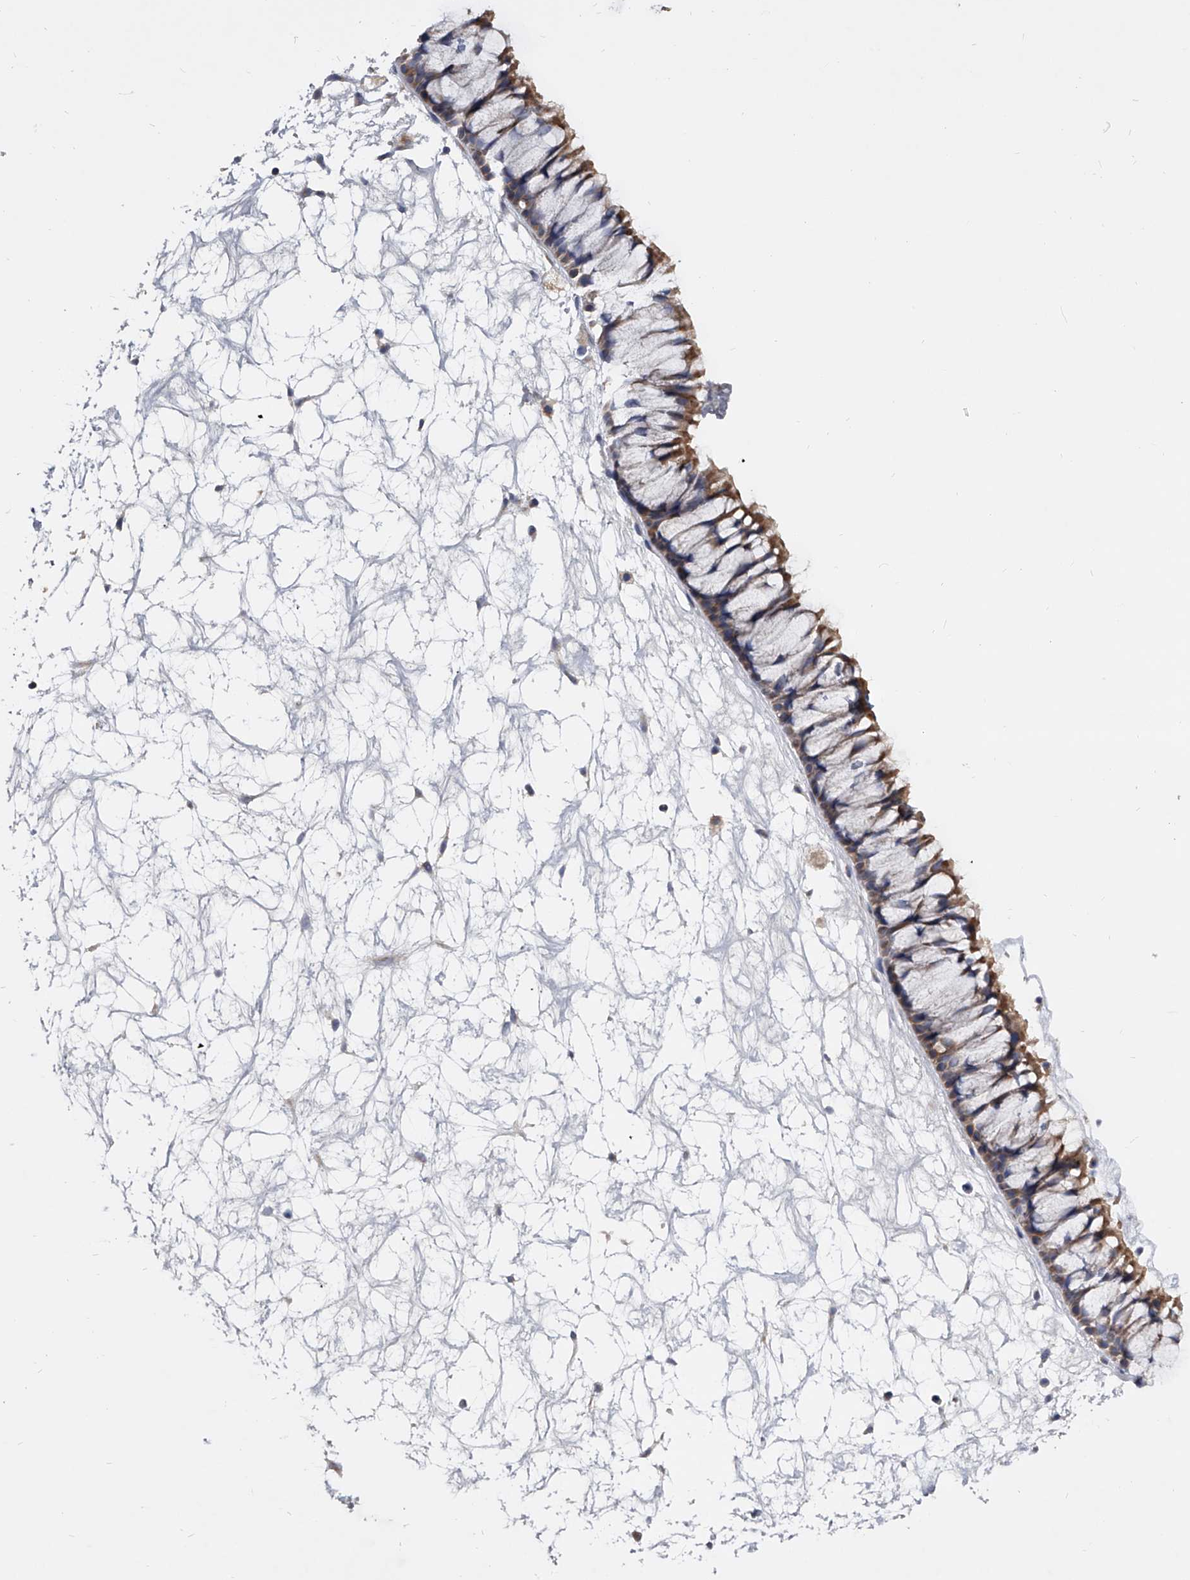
{"staining": {"intensity": "moderate", "quantity": ">75%", "location": "cytoplasmic/membranous"}, "tissue": "nasopharynx", "cell_type": "Respiratory epithelial cells", "image_type": "normal", "snomed": [{"axis": "morphology", "description": "Normal tissue, NOS"}, {"axis": "topography", "description": "Nasopharynx"}], "caption": "Immunohistochemistry photomicrograph of normal nasopharynx: human nasopharynx stained using immunohistochemistry (IHC) shows medium levels of moderate protein expression localized specifically in the cytoplasmic/membranous of respiratory epithelial cells, appearing as a cytoplasmic/membranous brown color.", "gene": "SPP1", "patient": {"sex": "male", "age": 64}}